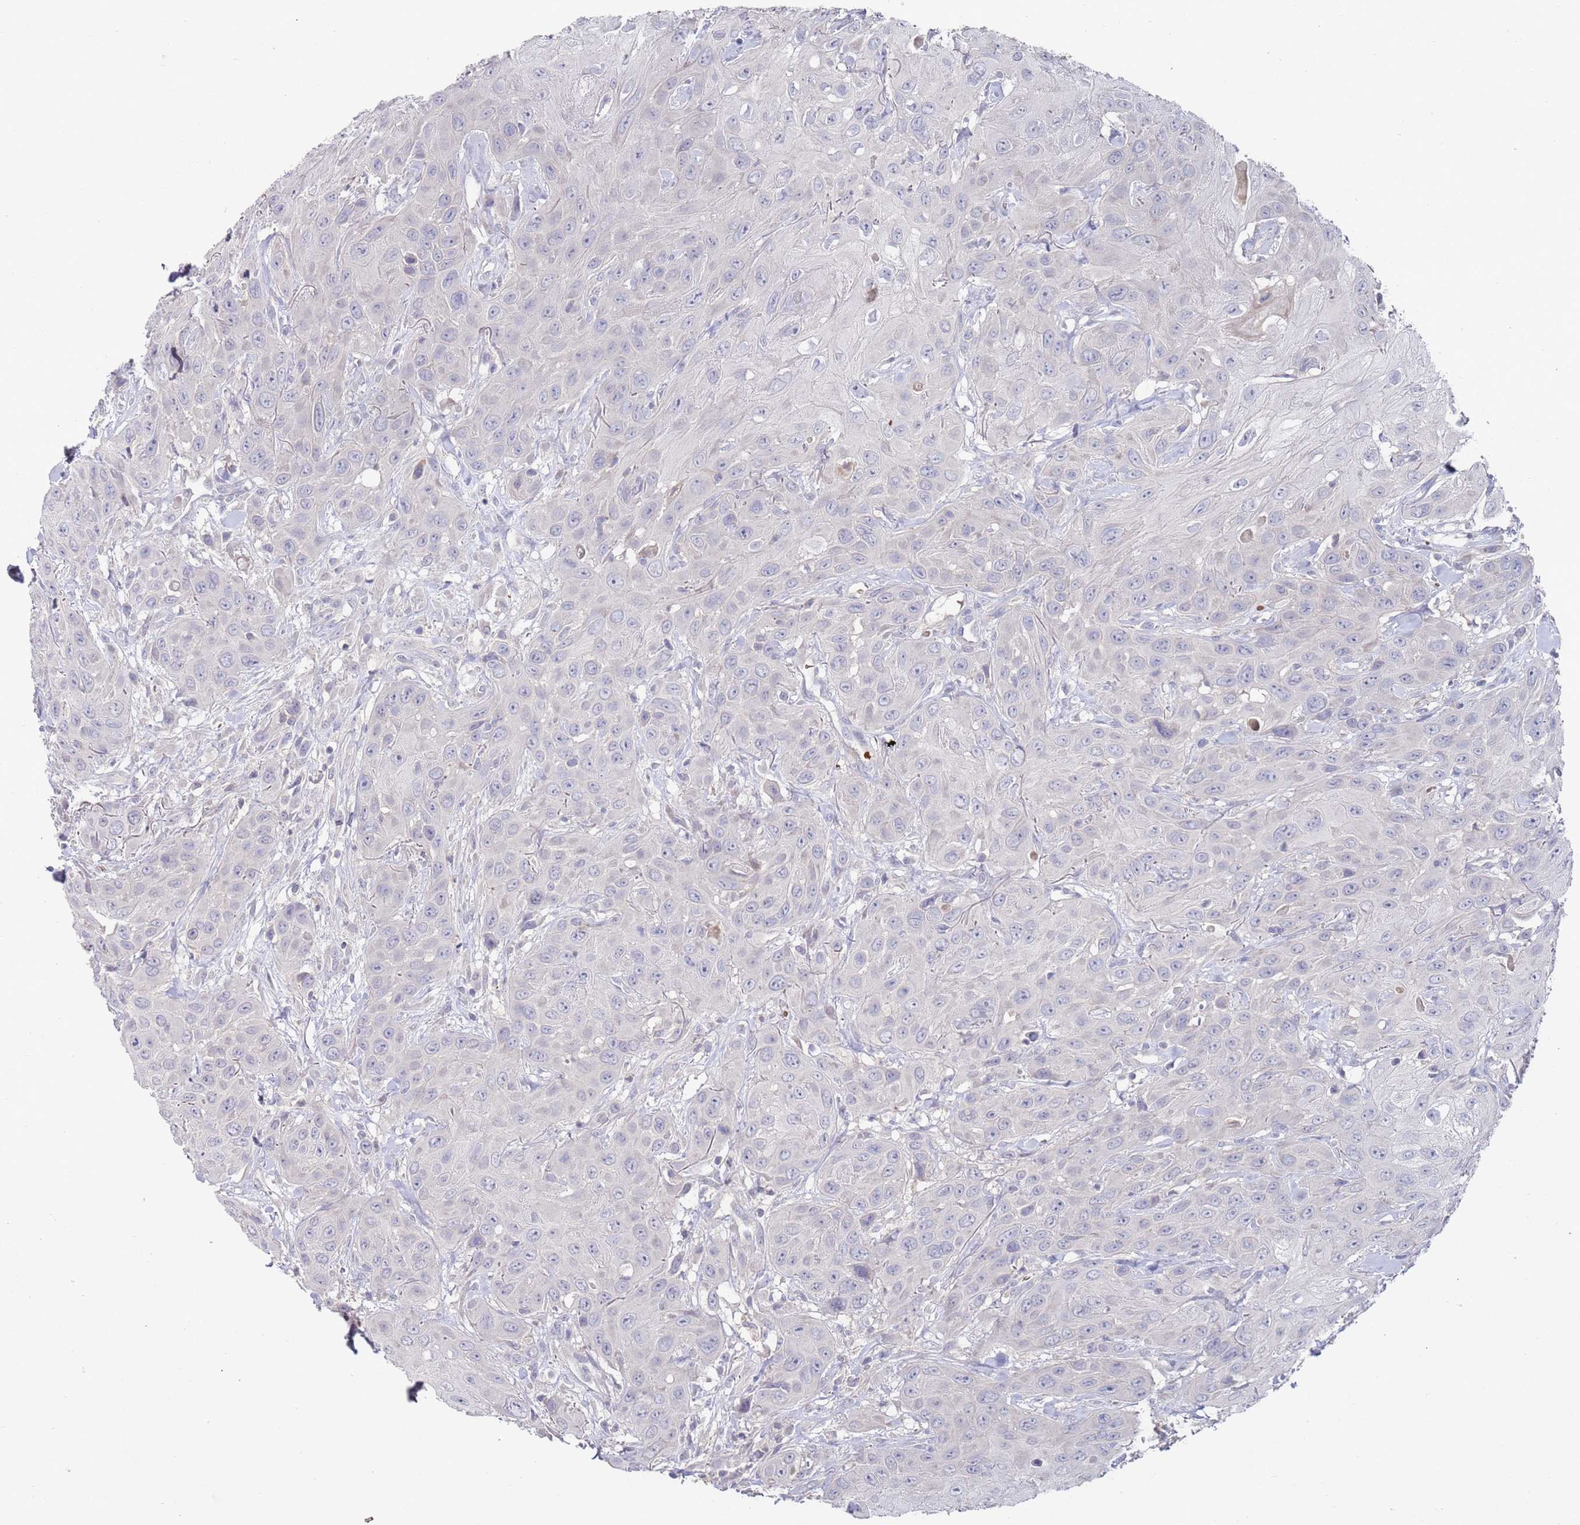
{"staining": {"intensity": "negative", "quantity": "none", "location": "none"}, "tissue": "head and neck cancer", "cell_type": "Tumor cells", "image_type": "cancer", "snomed": [{"axis": "morphology", "description": "Squamous cell carcinoma, NOS"}, {"axis": "topography", "description": "Head-Neck"}], "caption": "There is no significant staining in tumor cells of head and neck squamous cell carcinoma.", "gene": "LACC1", "patient": {"sex": "male", "age": 81}}